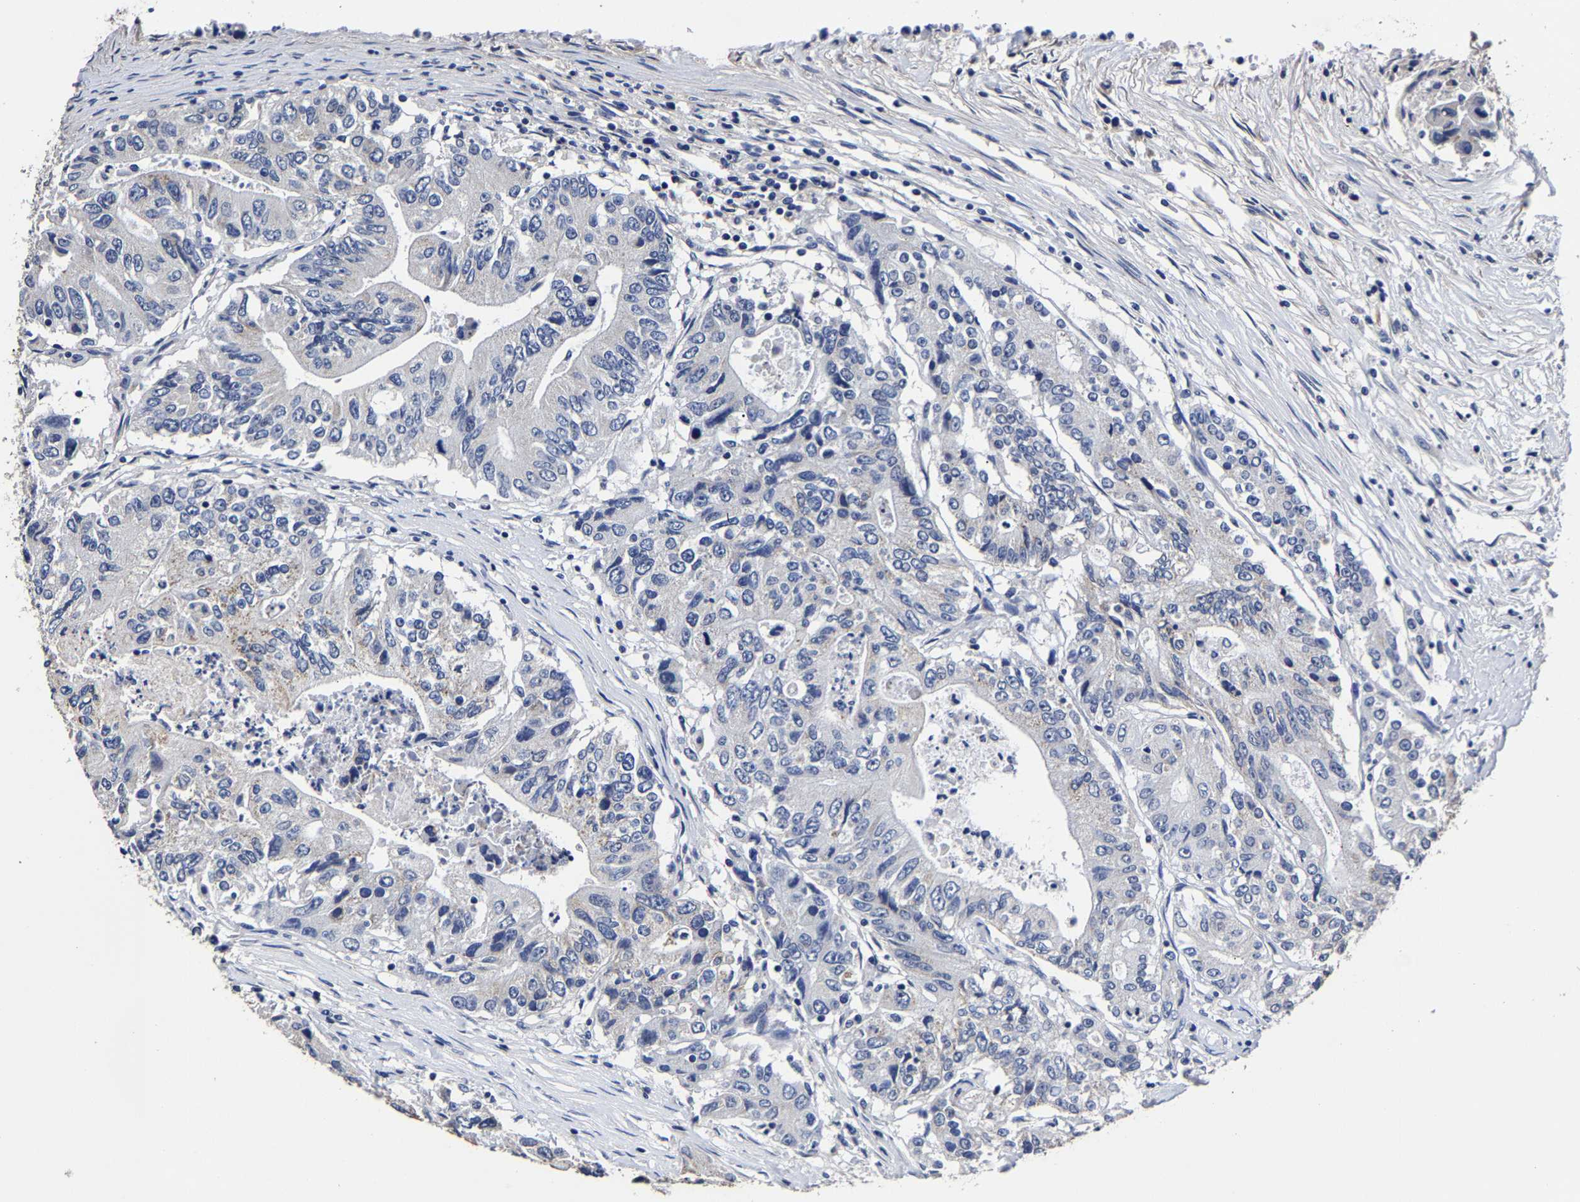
{"staining": {"intensity": "negative", "quantity": "none", "location": "none"}, "tissue": "colorectal cancer", "cell_type": "Tumor cells", "image_type": "cancer", "snomed": [{"axis": "morphology", "description": "Adenocarcinoma, NOS"}, {"axis": "topography", "description": "Colon"}], "caption": "Colorectal cancer stained for a protein using immunohistochemistry displays no positivity tumor cells.", "gene": "AKAP4", "patient": {"sex": "female", "age": 77}}